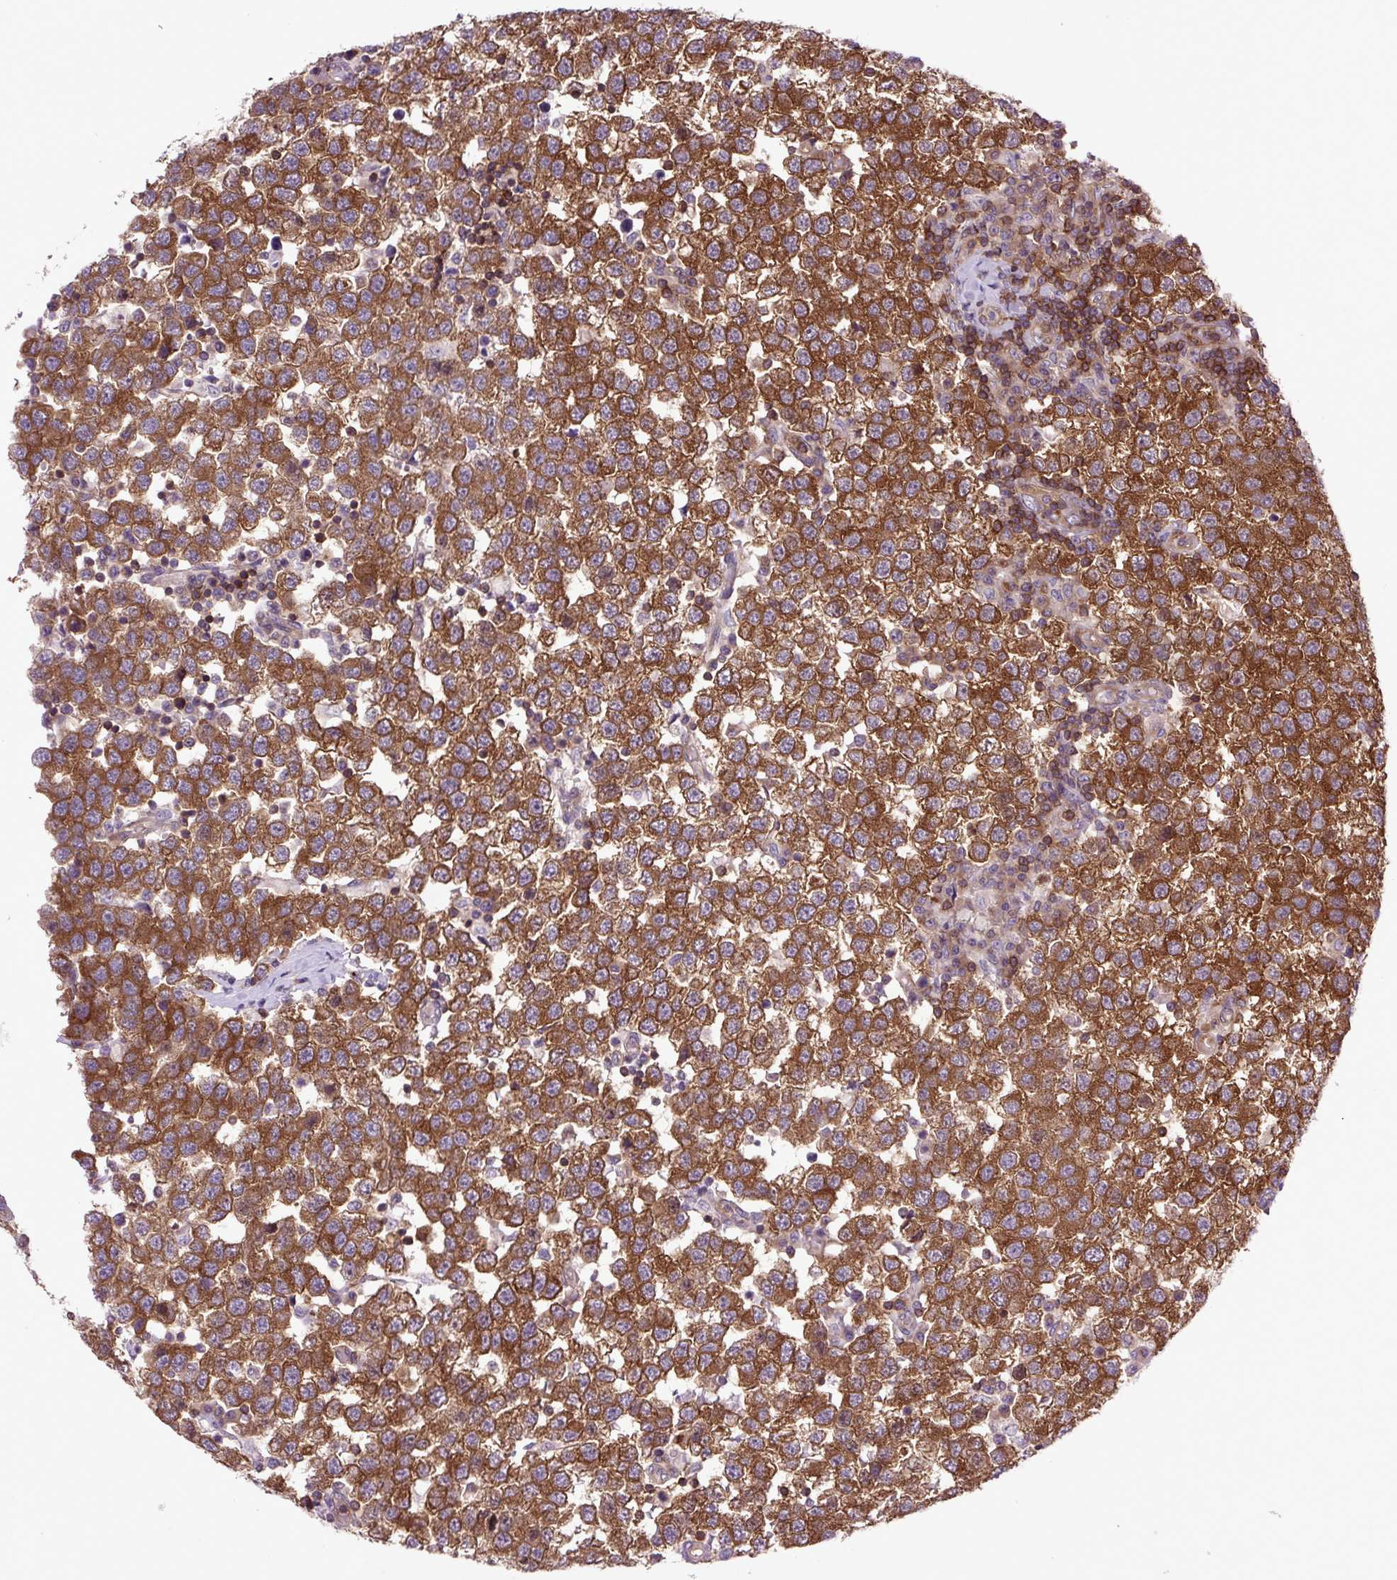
{"staining": {"intensity": "strong", "quantity": ">75%", "location": "cytoplasmic/membranous"}, "tissue": "testis cancer", "cell_type": "Tumor cells", "image_type": "cancer", "snomed": [{"axis": "morphology", "description": "Seminoma, NOS"}, {"axis": "topography", "description": "Testis"}], "caption": "Tumor cells reveal high levels of strong cytoplasmic/membranous staining in about >75% of cells in seminoma (testis). The staining was performed using DAB (3,3'-diaminobenzidine), with brown indicating positive protein expression. Nuclei are stained blue with hematoxylin.", "gene": "PLCG1", "patient": {"sex": "male", "age": 34}}